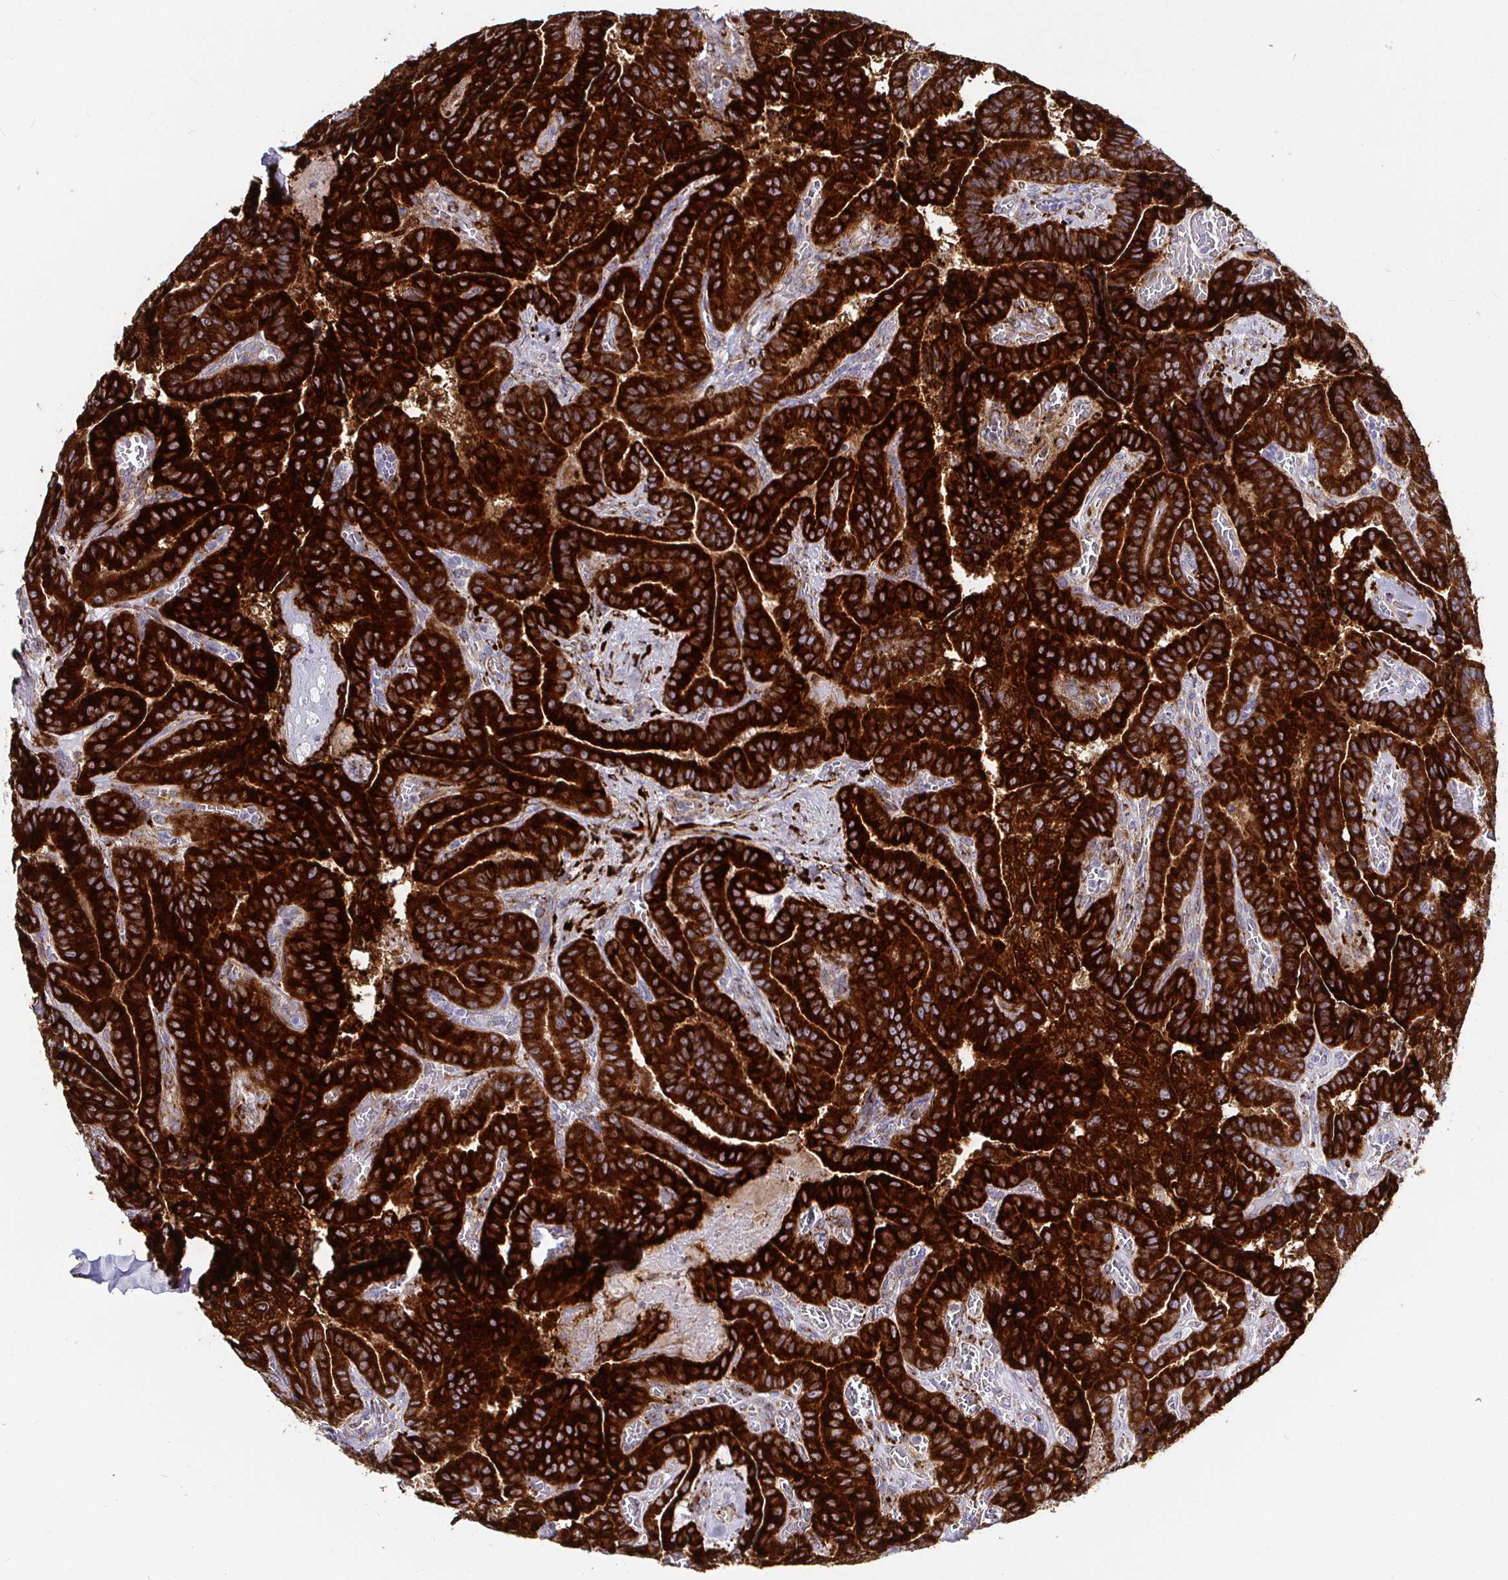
{"staining": {"intensity": "strong", "quantity": ">75%", "location": "cytoplasmic/membranous"}, "tissue": "thyroid cancer", "cell_type": "Tumor cells", "image_type": "cancer", "snomed": [{"axis": "morphology", "description": "Papillary adenocarcinoma, NOS"}, {"axis": "morphology", "description": "Papillary adenoma metastatic"}, {"axis": "topography", "description": "Thyroid gland"}], "caption": "Immunohistochemistry photomicrograph of human papillary adenocarcinoma (thyroid) stained for a protein (brown), which reveals high levels of strong cytoplasmic/membranous positivity in approximately >75% of tumor cells.", "gene": "P4HA2", "patient": {"sex": "male", "age": 87}}